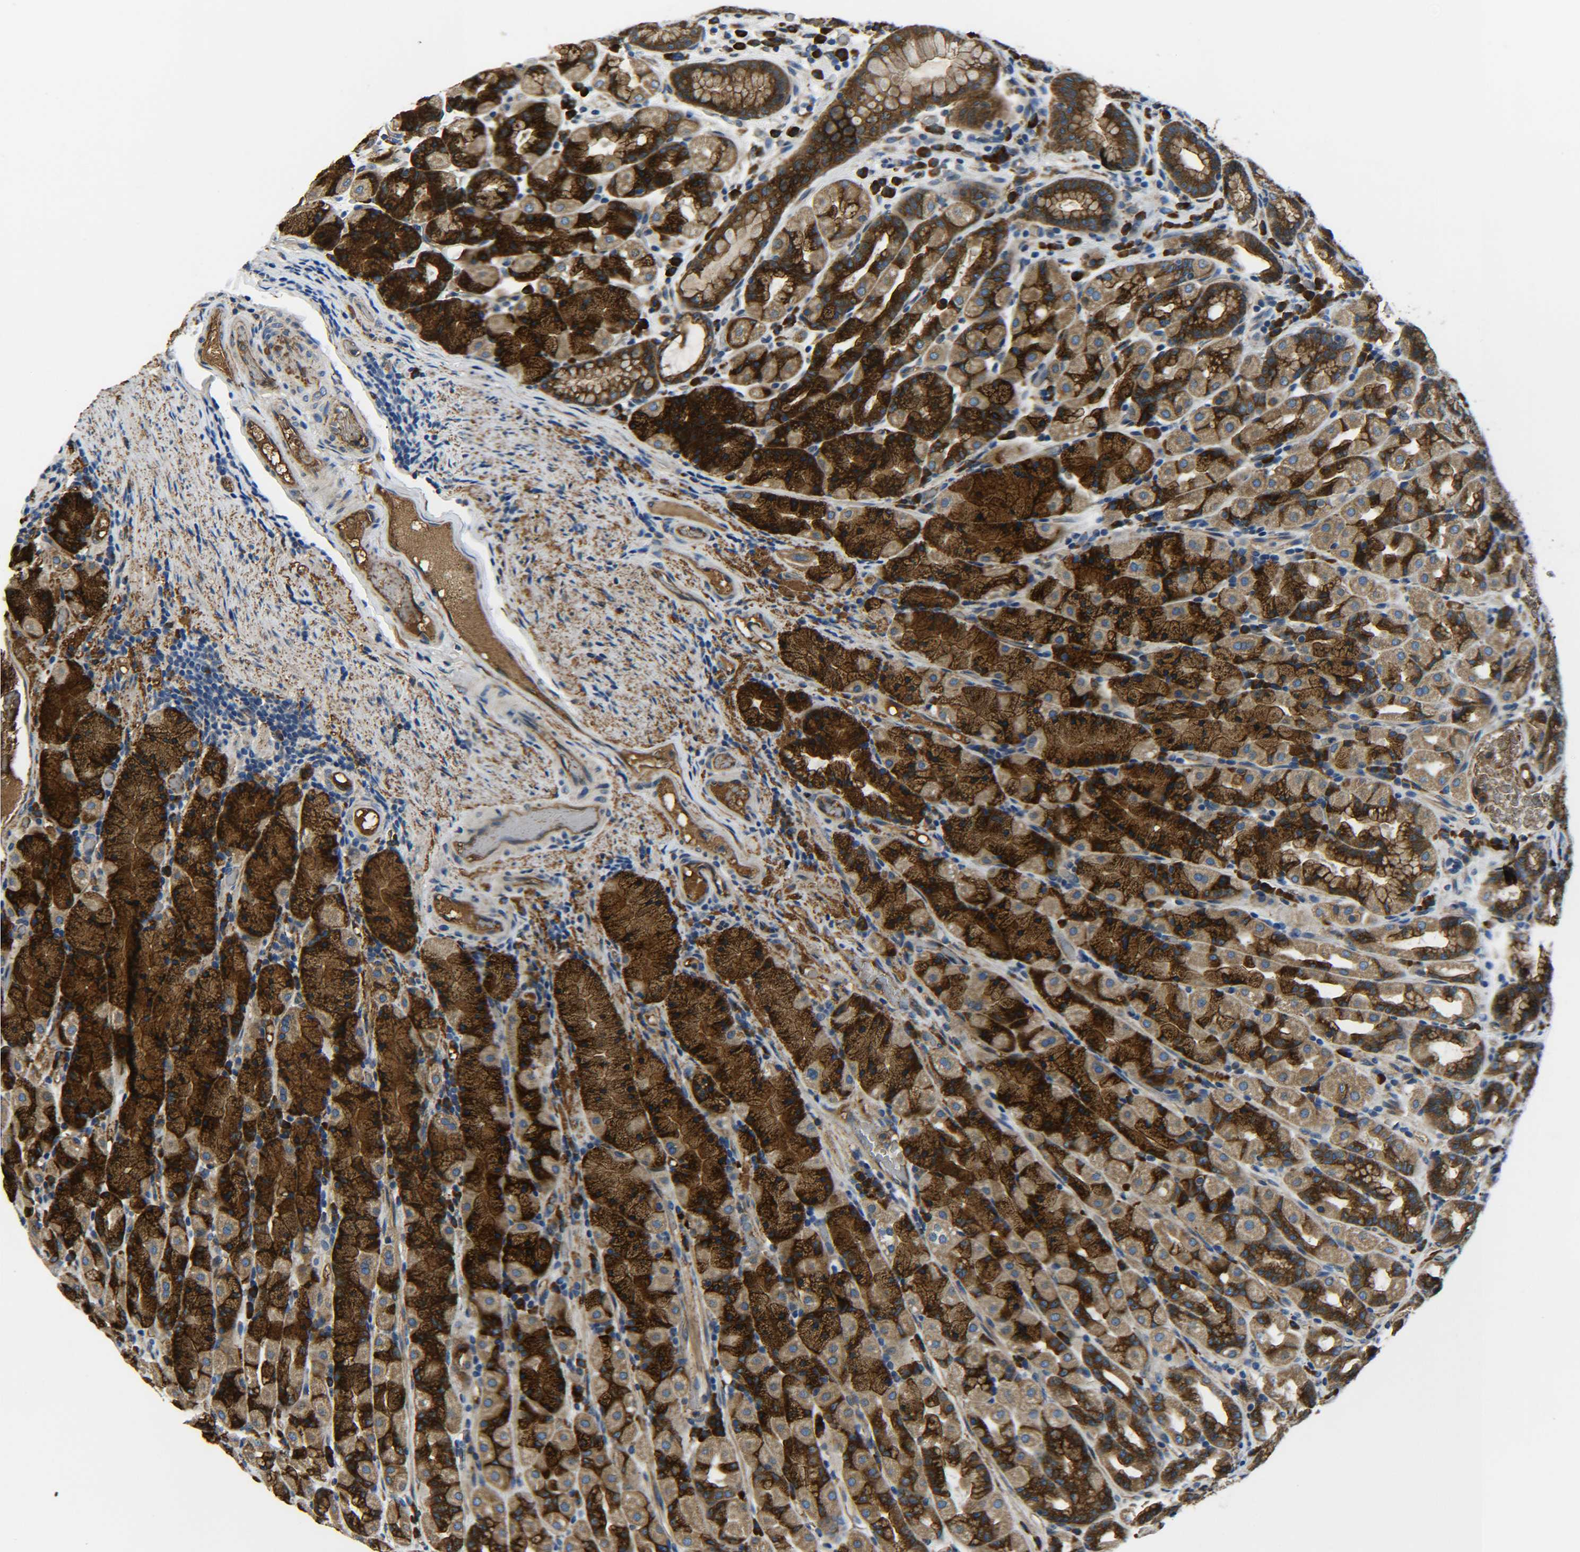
{"staining": {"intensity": "strong", "quantity": ">75%", "location": "cytoplasmic/membranous"}, "tissue": "stomach", "cell_type": "Glandular cells", "image_type": "normal", "snomed": [{"axis": "morphology", "description": "Normal tissue, NOS"}, {"axis": "topography", "description": "Stomach, upper"}], "caption": "Protein analysis of unremarkable stomach displays strong cytoplasmic/membranous staining in approximately >75% of glandular cells. The staining was performed using DAB, with brown indicating positive protein expression. Nuclei are stained blue with hematoxylin.", "gene": "PREB", "patient": {"sex": "male", "age": 68}}